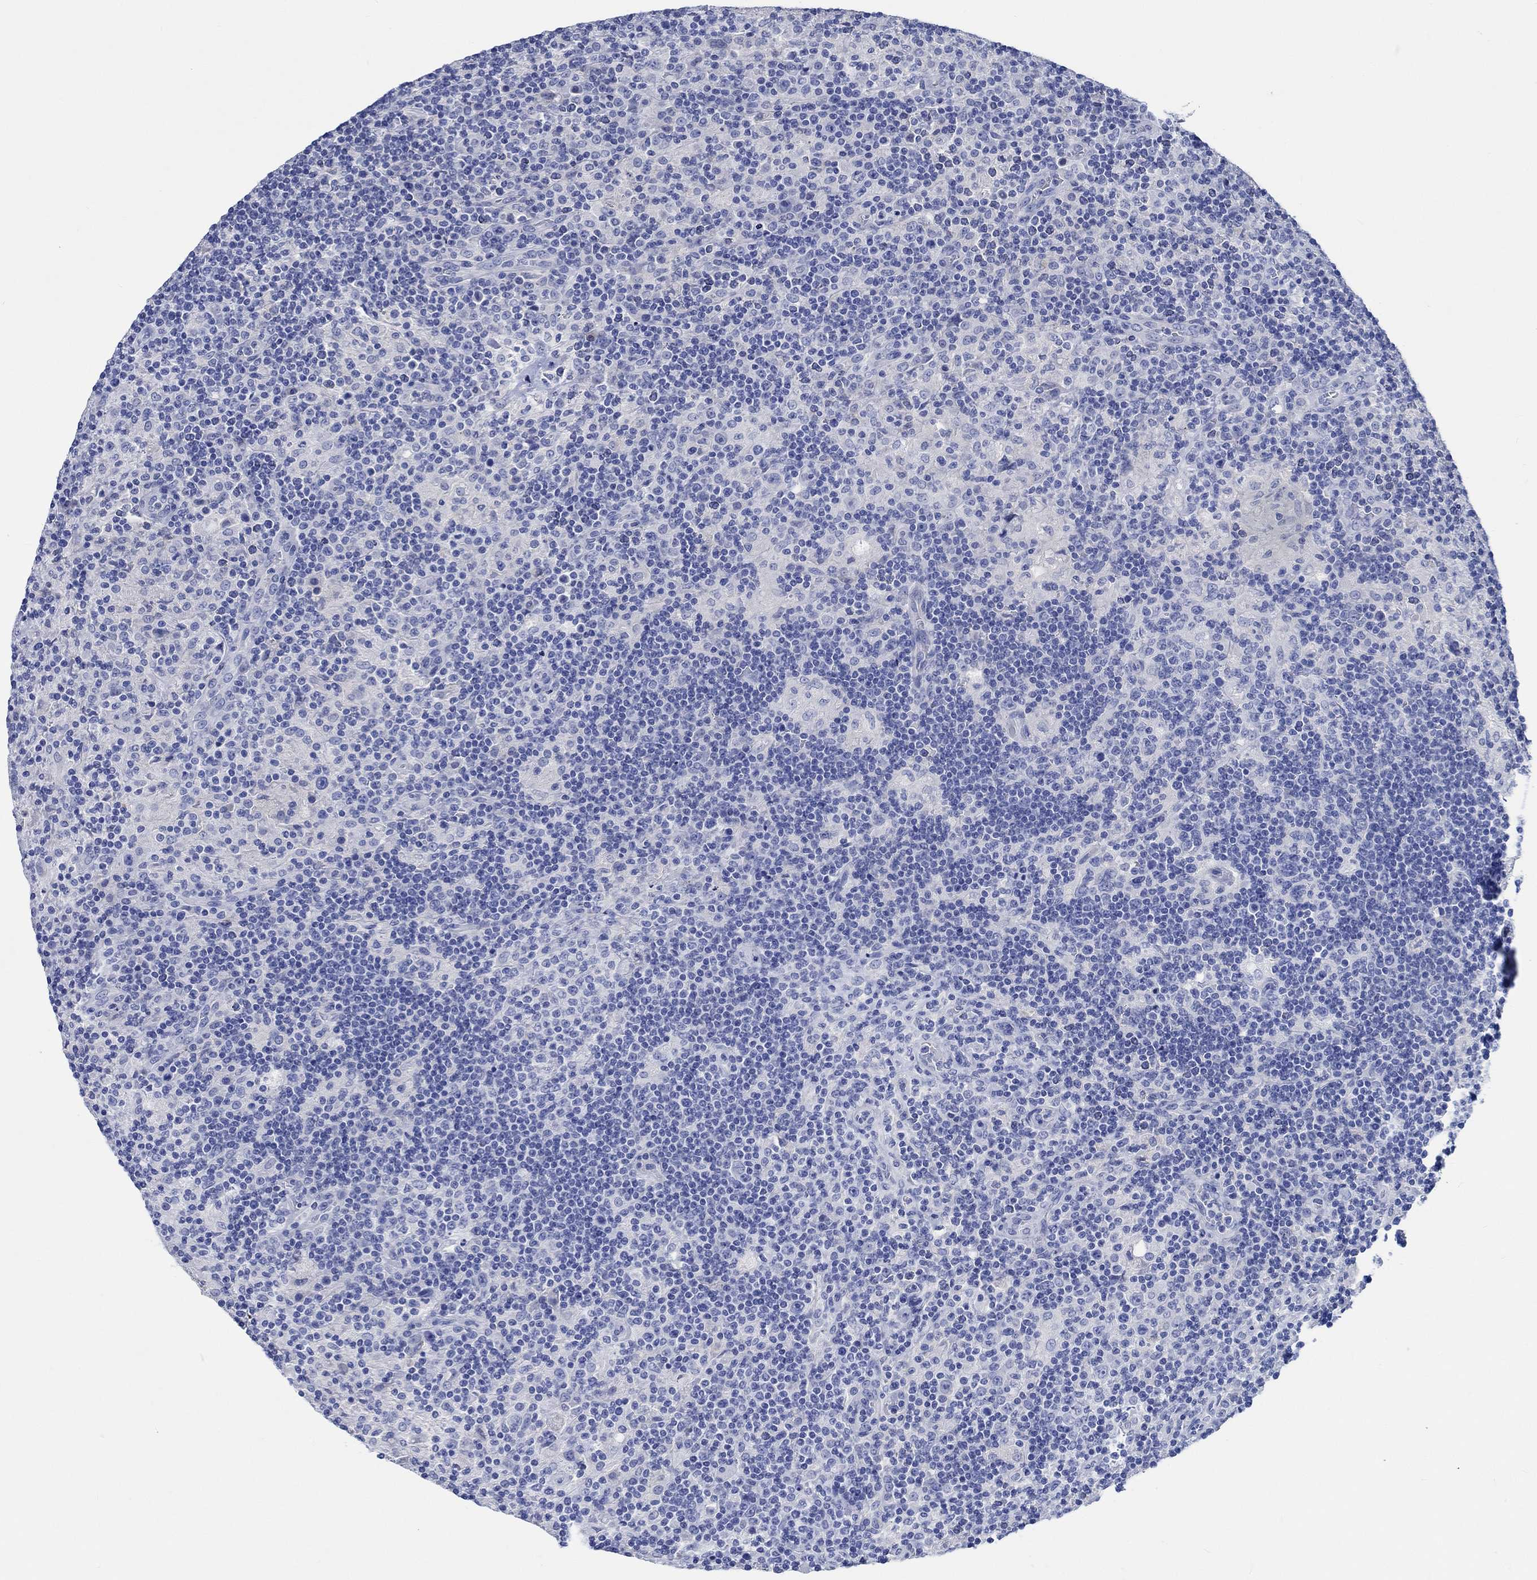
{"staining": {"intensity": "negative", "quantity": "none", "location": "none"}, "tissue": "lymphoma", "cell_type": "Tumor cells", "image_type": "cancer", "snomed": [{"axis": "morphology", "description": "Hodgkin's disease, NOS"}, {"axis": "topography", "description": "Lymph node"}], "caption": "Immunohistochemistry (IHC) histopathology image of neoplastic tissue: lymphoma stained with DAB (3,3'-diaminobenzidine) shows no significant protein expression in tumor cells.", "gene": "SHISA4", "patient": {"sex": "male", "age": 70}}